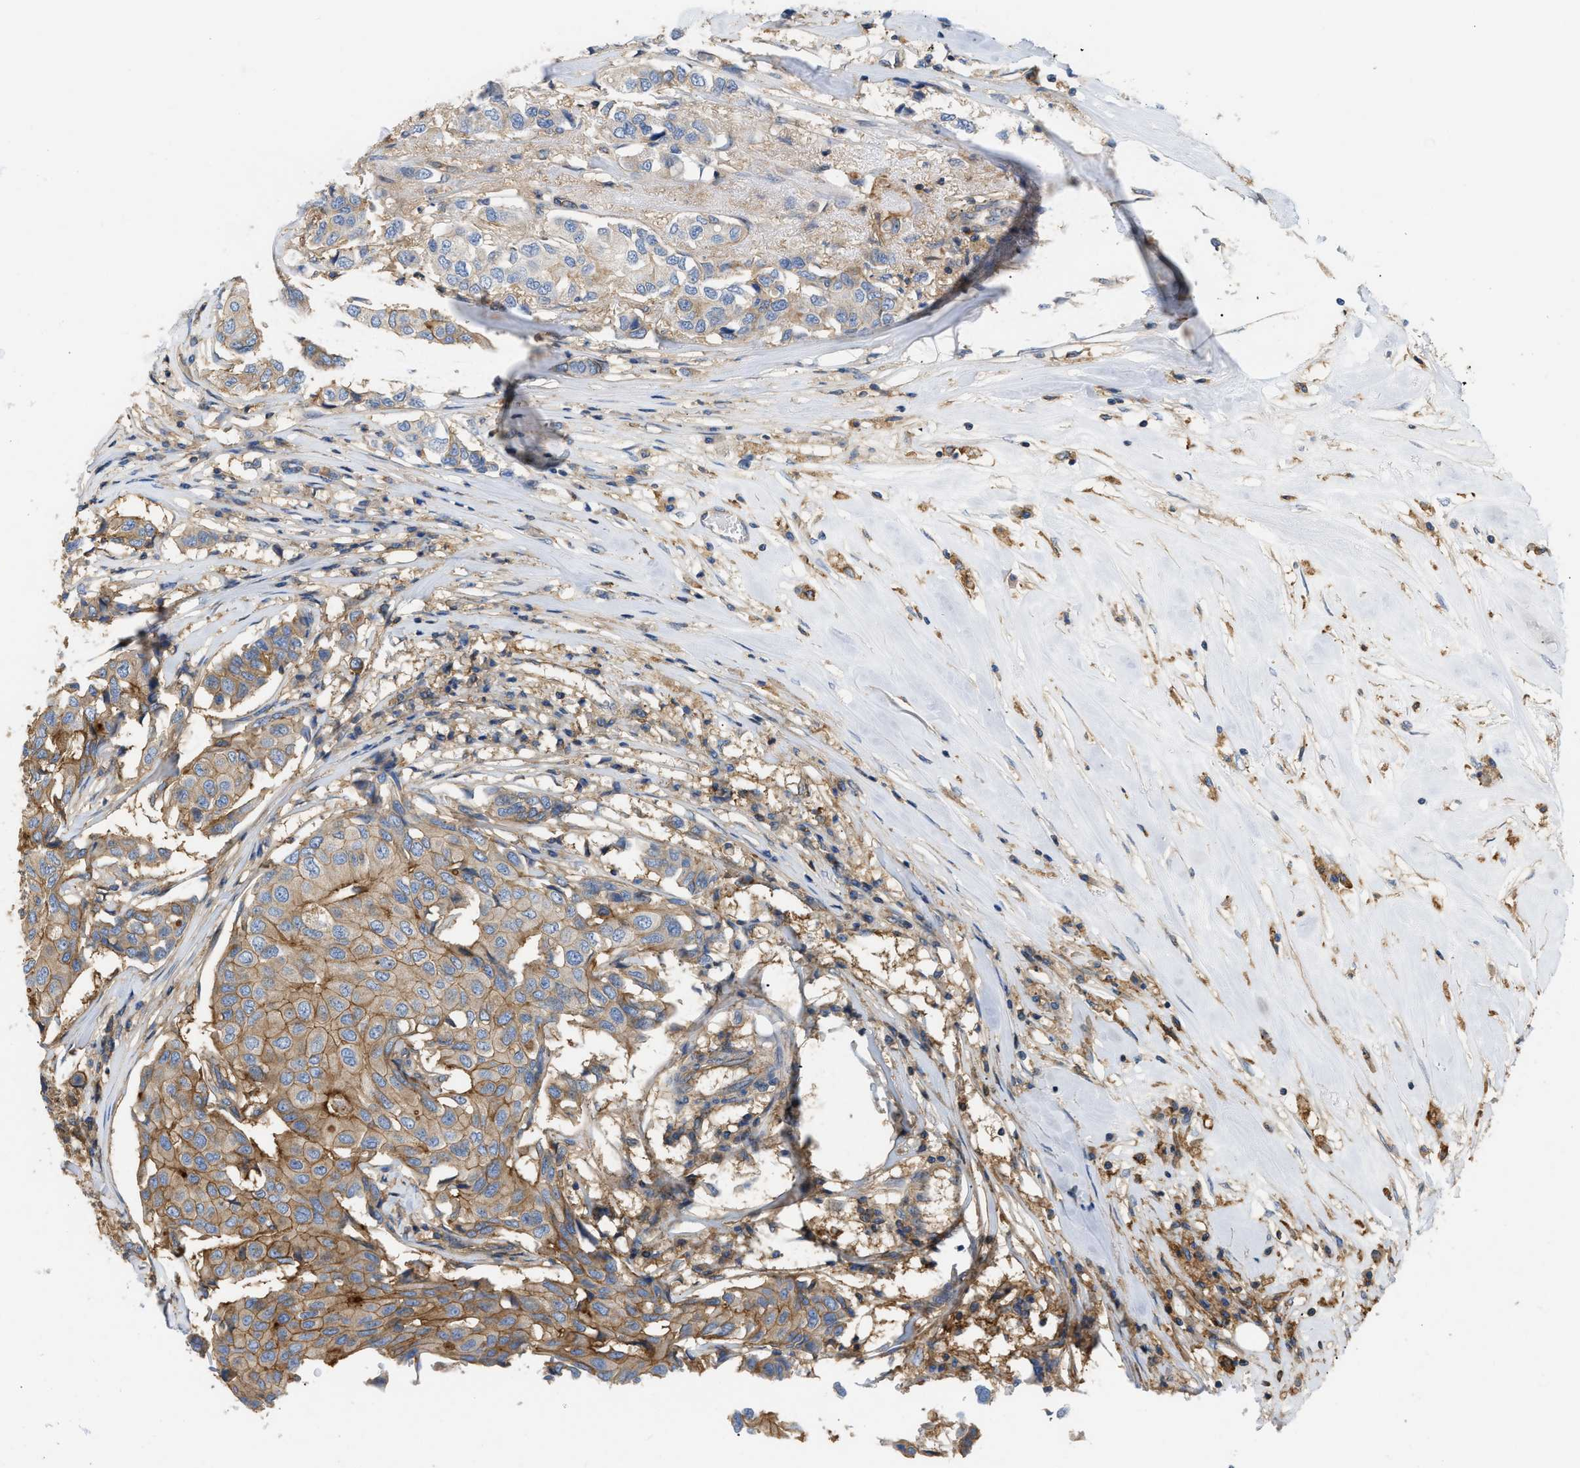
{"staining": {"intensity": "moderate", "quantity": ">75%", "location": "cytoplasmic/membranous"}, "tissue": "breast cancer", "cell_type": "Tumor cells", "image_type": "cancer", "snomed": [{"axis": "morphology", "description": "Duct carcinoma"}, {"axis": "topography", "description": "Breast"}], "caption": "A brown stain shows moderate cytoplasmic/membranous positivity of a protein in invasive ductal carcinoma (breast) tumor cells.", "gene": "GNB4", "patient": {"sex": "female", "age": 80}}